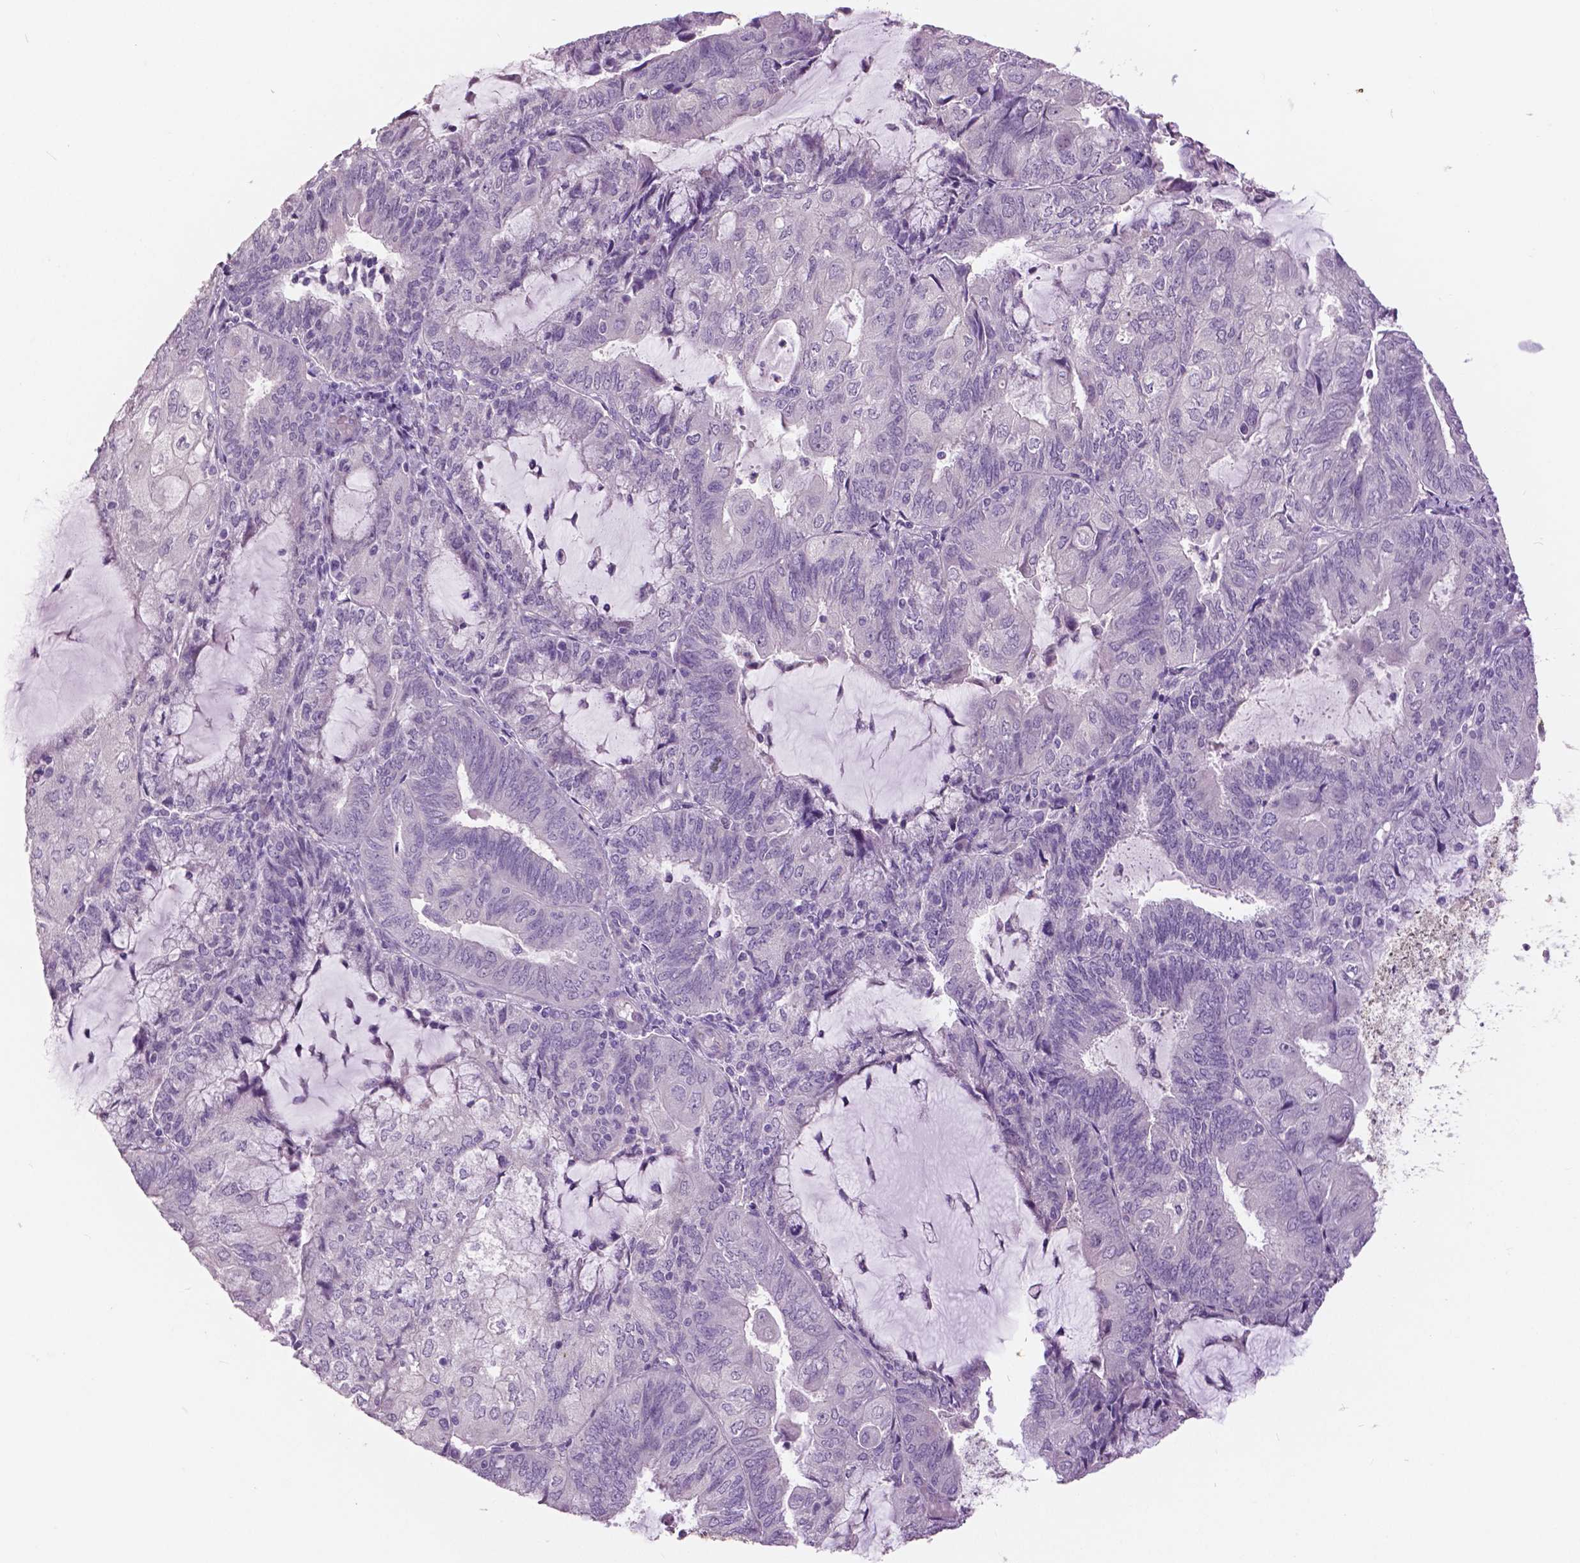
{"staining": {"intensity": "negative", "quantity": "none", "location": "none"}, "tissue": "endometrial cancer", "cell_type": "Tumor cells", "image_type": "cancer", "snomed": [{"axis": "morphology", "description": "Adenocarcinoma, NOS"}, {"axis": "topography", "description": "Endometrium"}], "caption": "An immunohistochemistry (IHC) image of endometrial cancer is shown. There is no staining in tumor cells of endometrial cancer. (DAB (3,3'-diaminobenzidine) IHC visualized using brightfield microscopy, high magnification).", "gene": "GRIN2A", "patient": {"sex": "female", "age": 81}}